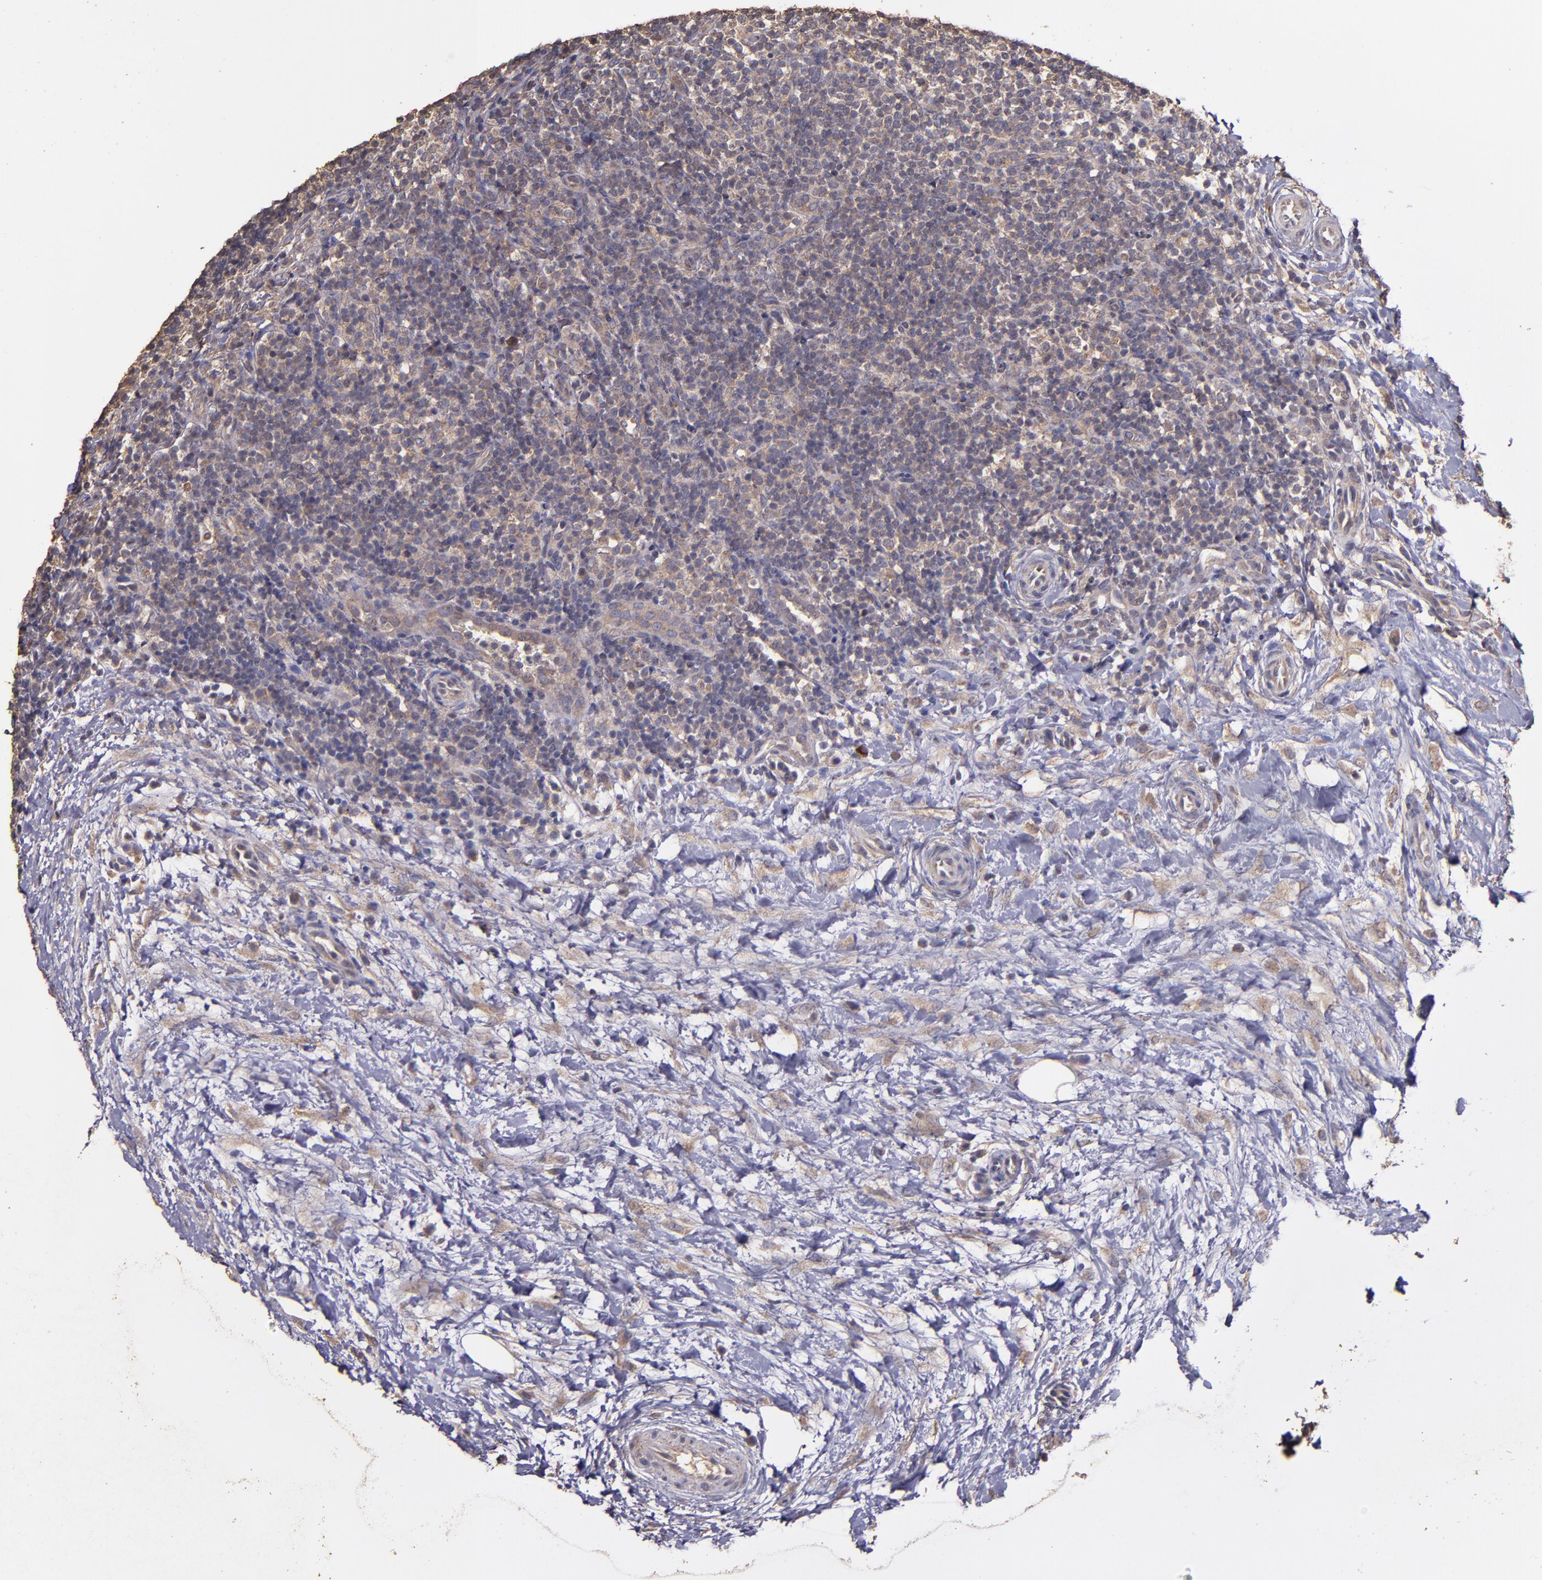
{"staining": {"intensity": "moderate", "quantity": "<25%", "location": "cytoplasmic/membranous"}, "tissue": "lymphoma", "cell_type": "Tumor cells", "image_type": "cancer", "snomed": [{"axis": "morphology", "description": "Malignant lymphoma, non-Hodgkin's type, Low grade"}, {"axis": "topography", "description": "Lymph node"}], "caption": "Tumor cells demonstrate low levels of moderate cytoplasmic/membranous staining in about <25% of cells in lymphoma.", "gene": "HECTD1", "patient": {"sex": "female", "age": 76}}